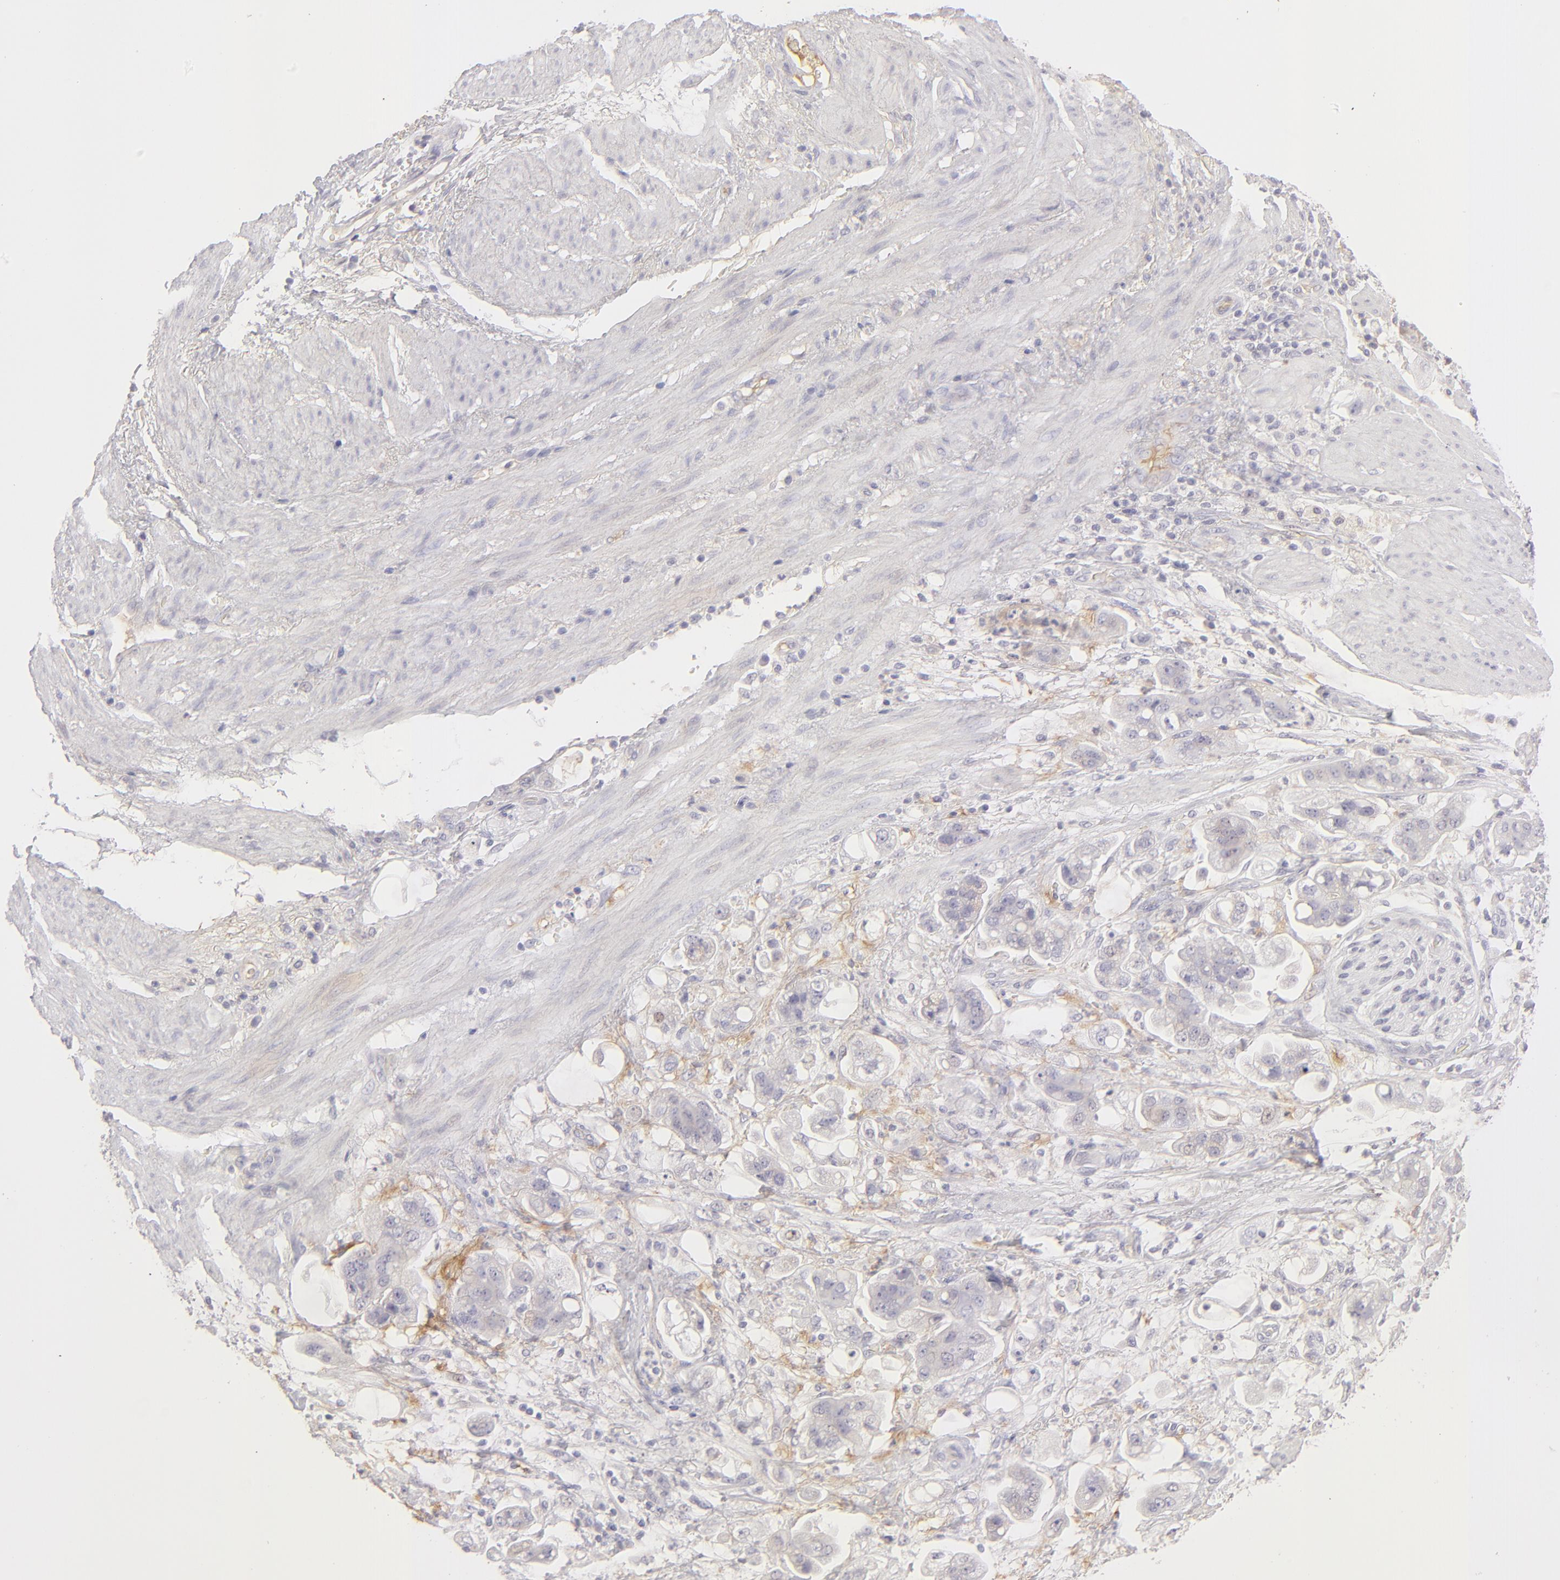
{"staining": {"intensity": "negative", "quantity": "none", "location": "none"}, "tissue": "stomach cancer", "cell_type": "Tumor cells", "image_type": "cancer", "snomed": [{"axis": "morphology", "description": "Adenocarcinoma, NOS"}, {"axis": "topography", "description": "Stomach"}], "caption": "A photomicrograph of stomach cancer (adenocarcinoma) stained for a protein exhibits no brown staining in tumor cells.", "gene": "ABCC4", "patient": {"sex": "male", "age": 62}}